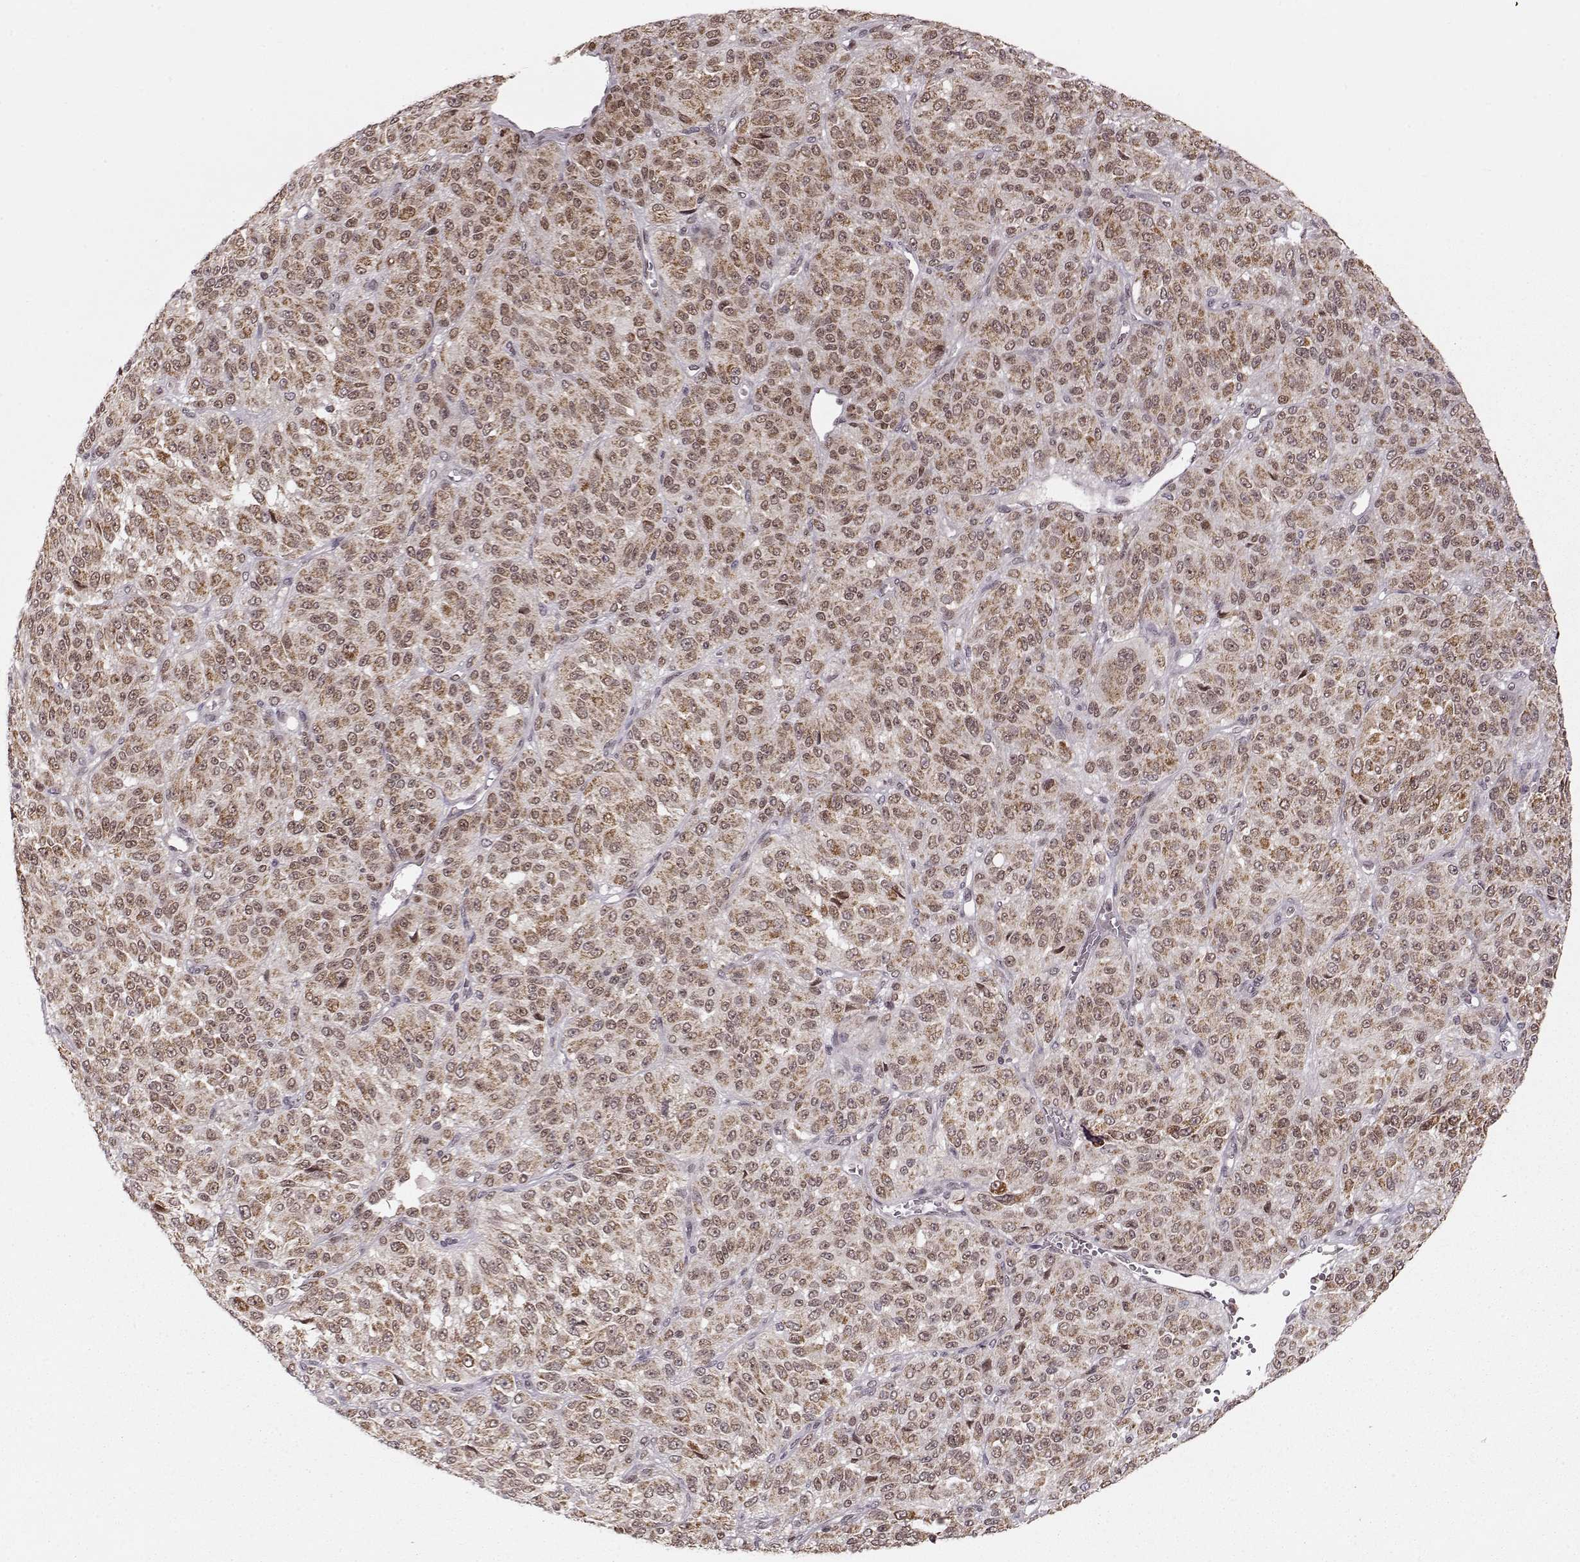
{"staining": {"intensity": "moderate", "quantity": ">75%", "location": "cytoplasmic/membranous"}, "tissue": "melanoma", "cell_type": "Tumor cells", "image_type": "cancer", "snomed": [{"axis": "morphology", "description": "Malignant melanoma, Metastatic site"}, {"axis": "topography", "description": "Brain"}], "caption": "Immunohistochemical staining of human malignant melanoma (metastatic site) exhibits medium levels of moderate cytoplasmic/membranous positivity in approximately >75% of tumor cells.", "gene": "RAI1", "patient": {"sex": "female", "age": 56}}